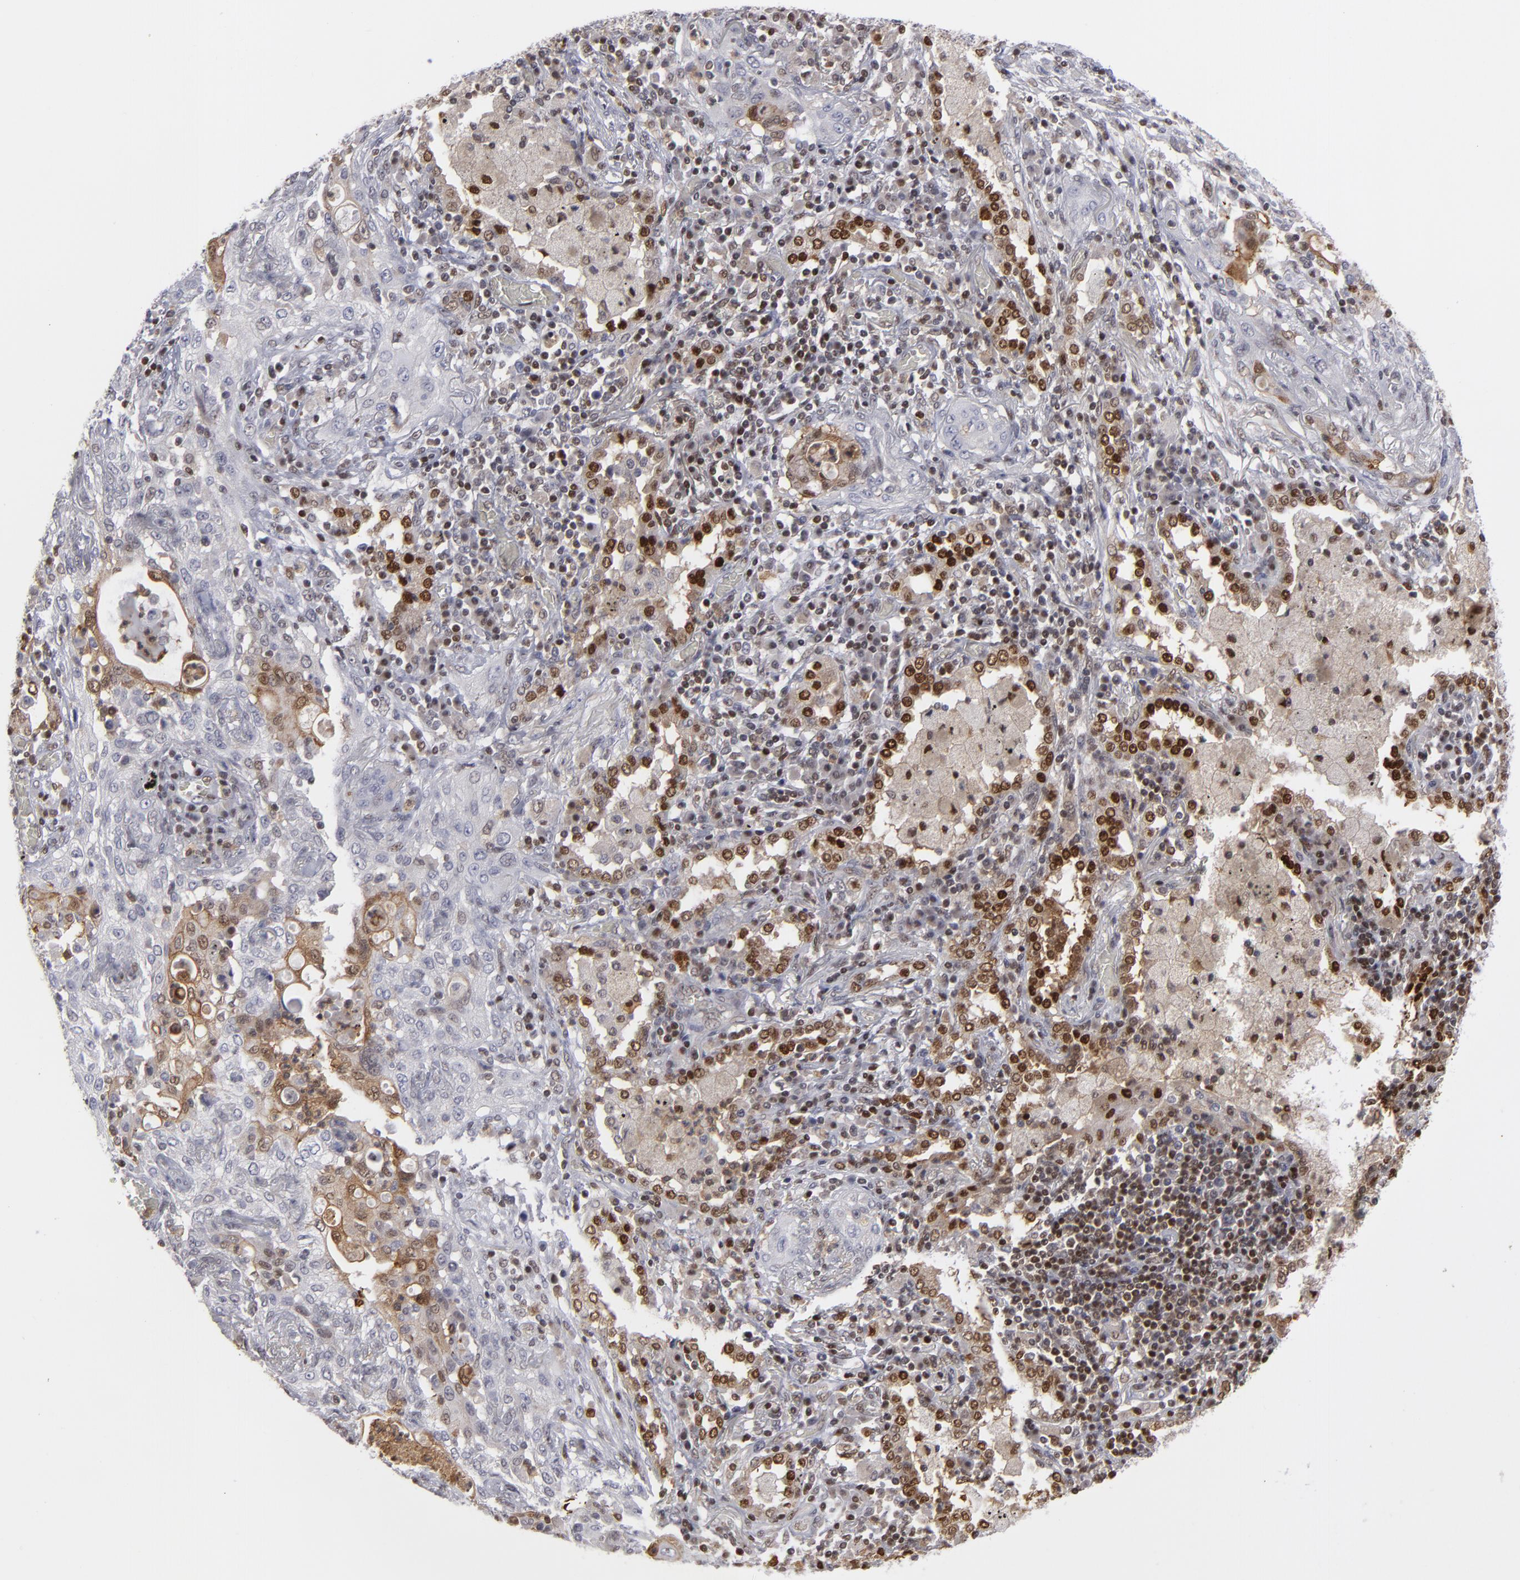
{"staining": {"intensity": "moderate", "quantity": "<25%", "location": "cytoplasmic/membranous,nuclear"}, "tissue": "lung cancer", "cell_type": "Tumor cells", "image_type": "cancer", "snomed": [{"axis": "morphology", "description": "Squamous cell carcinoma, NOS"}, {"axis": "topography", "description": "Lung"}], "caption": "The immunohistochemical stain labels moderate cytoplasmic/membranous and nuclear expression in tumor cells of lung squamous cell carcinoma tissue. (DAB (3,3'-diaminobenzidine) = brown stain, brightfield microscopy at high magnification).", "gene": "GSR", "patient": {"sex": "female", "age": 47}}